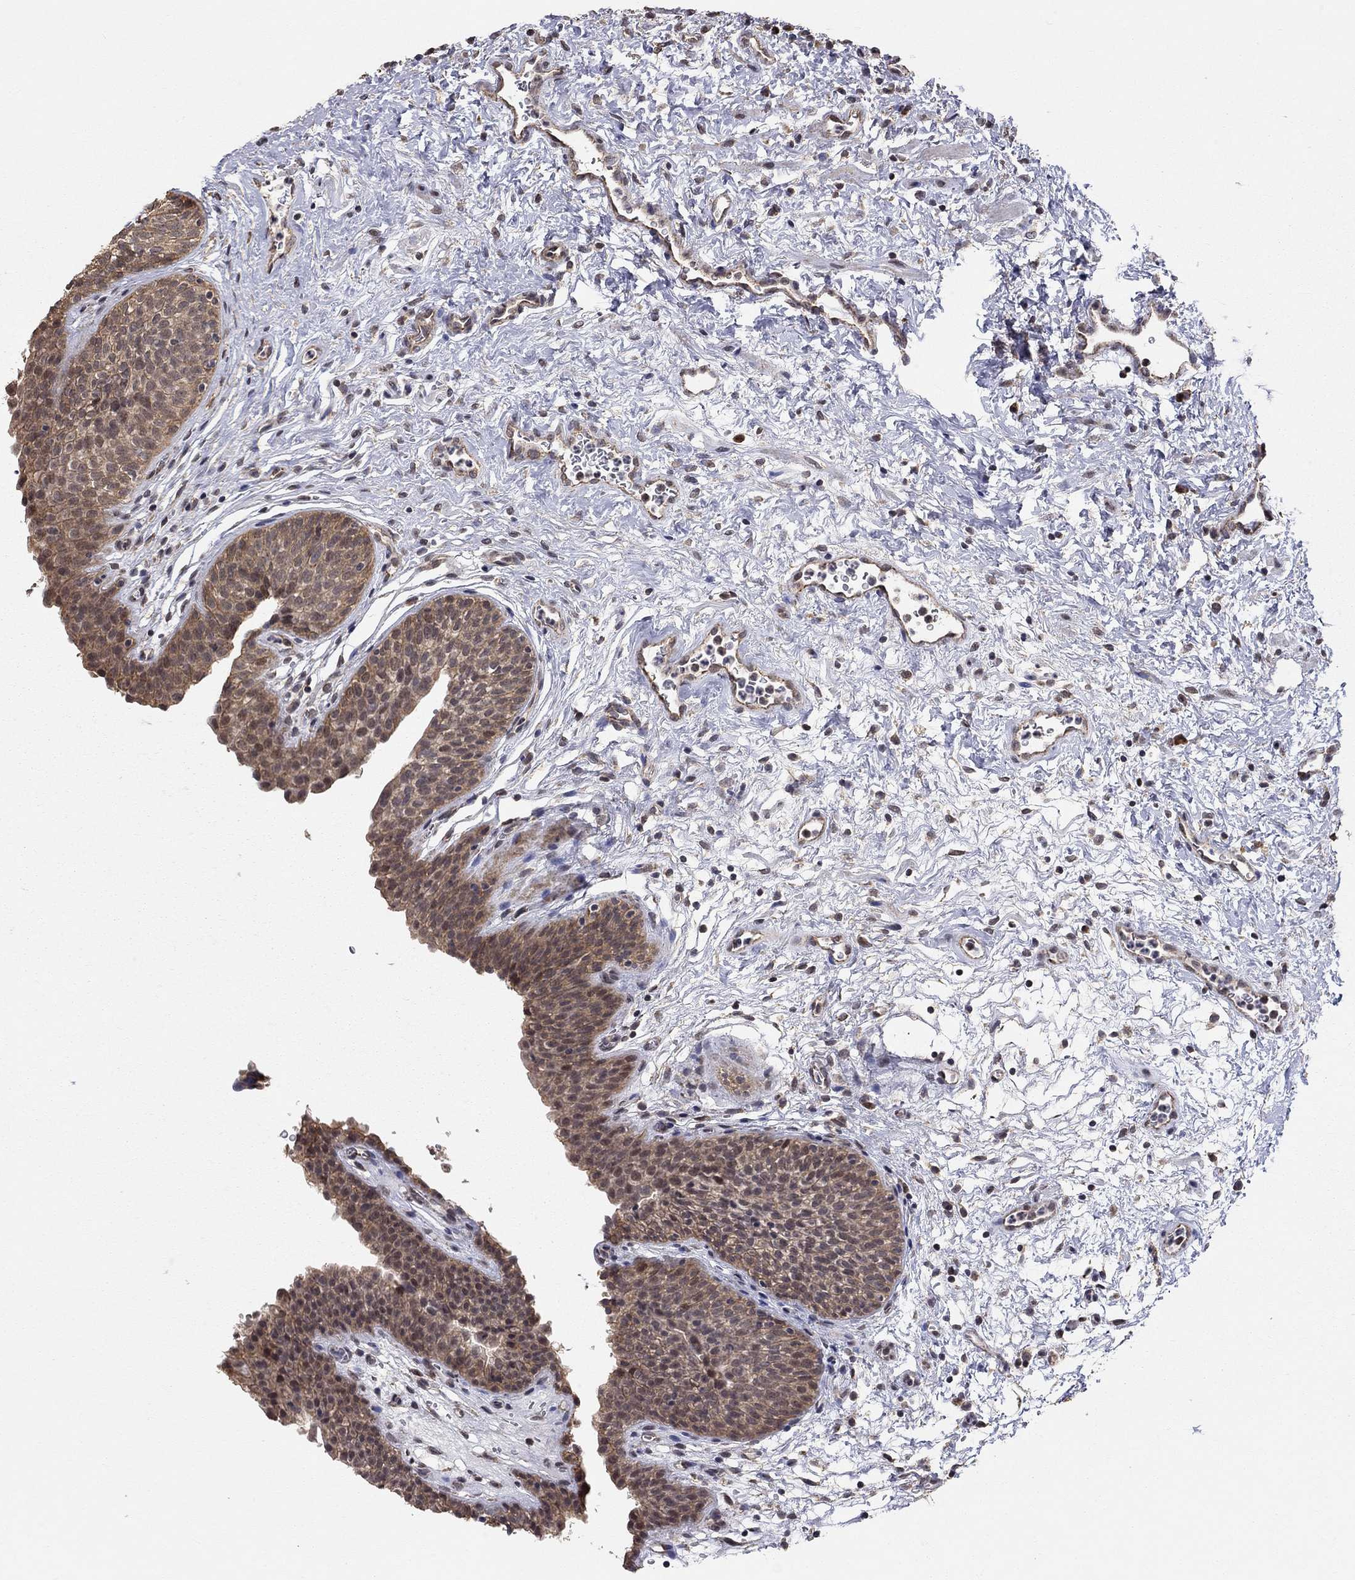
{"staining": {"intensity": "moderate", "quantity": ">75%", "location": "cytoplasmic/membranous"}, "tissue": "urinary bladder", "cell_type": "Urothelial cells", "image_type": "normal", "snomed": [{"axis": "morphology", "description": "Normal tissue, NOS"}, {"axis": "topography", "description": "Urinary bladder"}], "caption": "IHC staining of benign urinary bladder, which displays medium levels of moderate cytoplasmic/membranous positivity in approximately >75% of urothelial cells indicating moderate cytoplasmic/membranous protein staining. The staining was performed using DAB (brown) for protein detection and nuclei were counterstained in hematoxylin (blue).", "gene": "ANKRA2", "patient": {"sex": "male", "age": 37}}